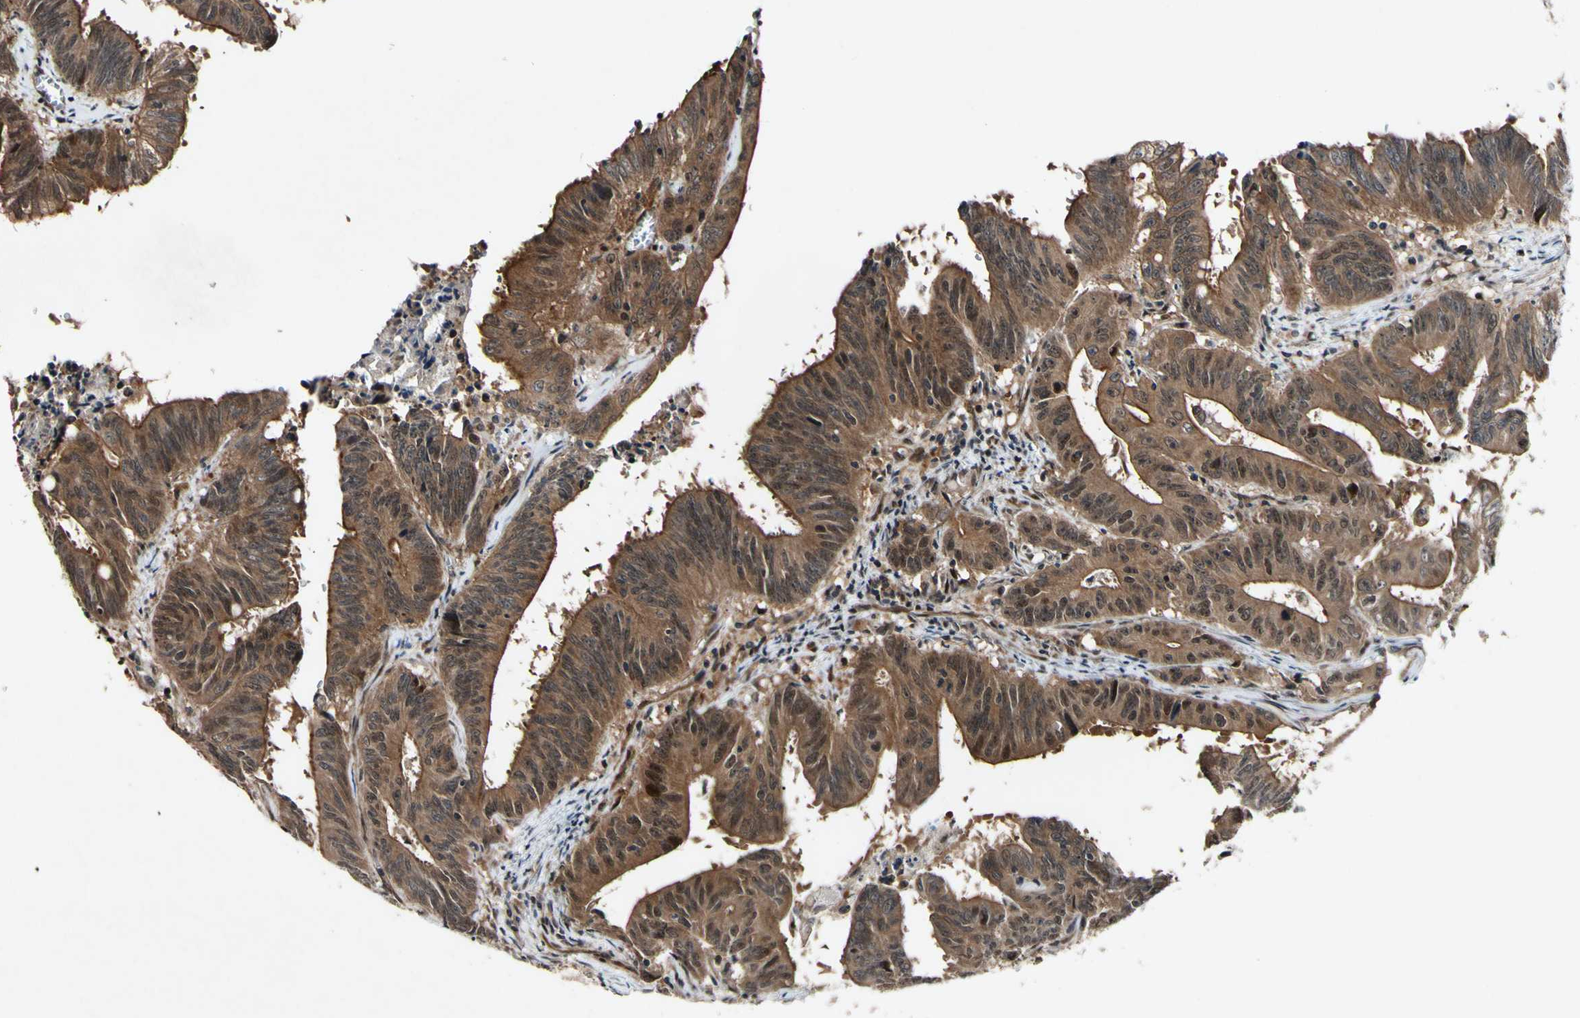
{"staining": {"intensity": "moderate", "quantity": ">75%", "location": "cytoplasmic/membranous,nuclear"}, "tissue": "colorectal cancer", "cell_type": "Tumor cells", "image_type": "cancer", "snomed": [{"axis": "morphology", "description": "Adenocarcinoma, NOS"}, {"axis": "topography", "description": "Colon"}], "caption": "A histopathology image of adenocarcinoma (colorectal) stained for a protein exhibits moderate cytoplasmic/membranous and nuclear brown staining in tumor cells. The staining is performed using DAB (3,3'-diaminobenzidine) brown chromogen to label protein expression. The nuclei are counter-stained blue using hematoxylin.", "gene": "CSNK1E", "patient": {"sex": "male", "age": 45}}